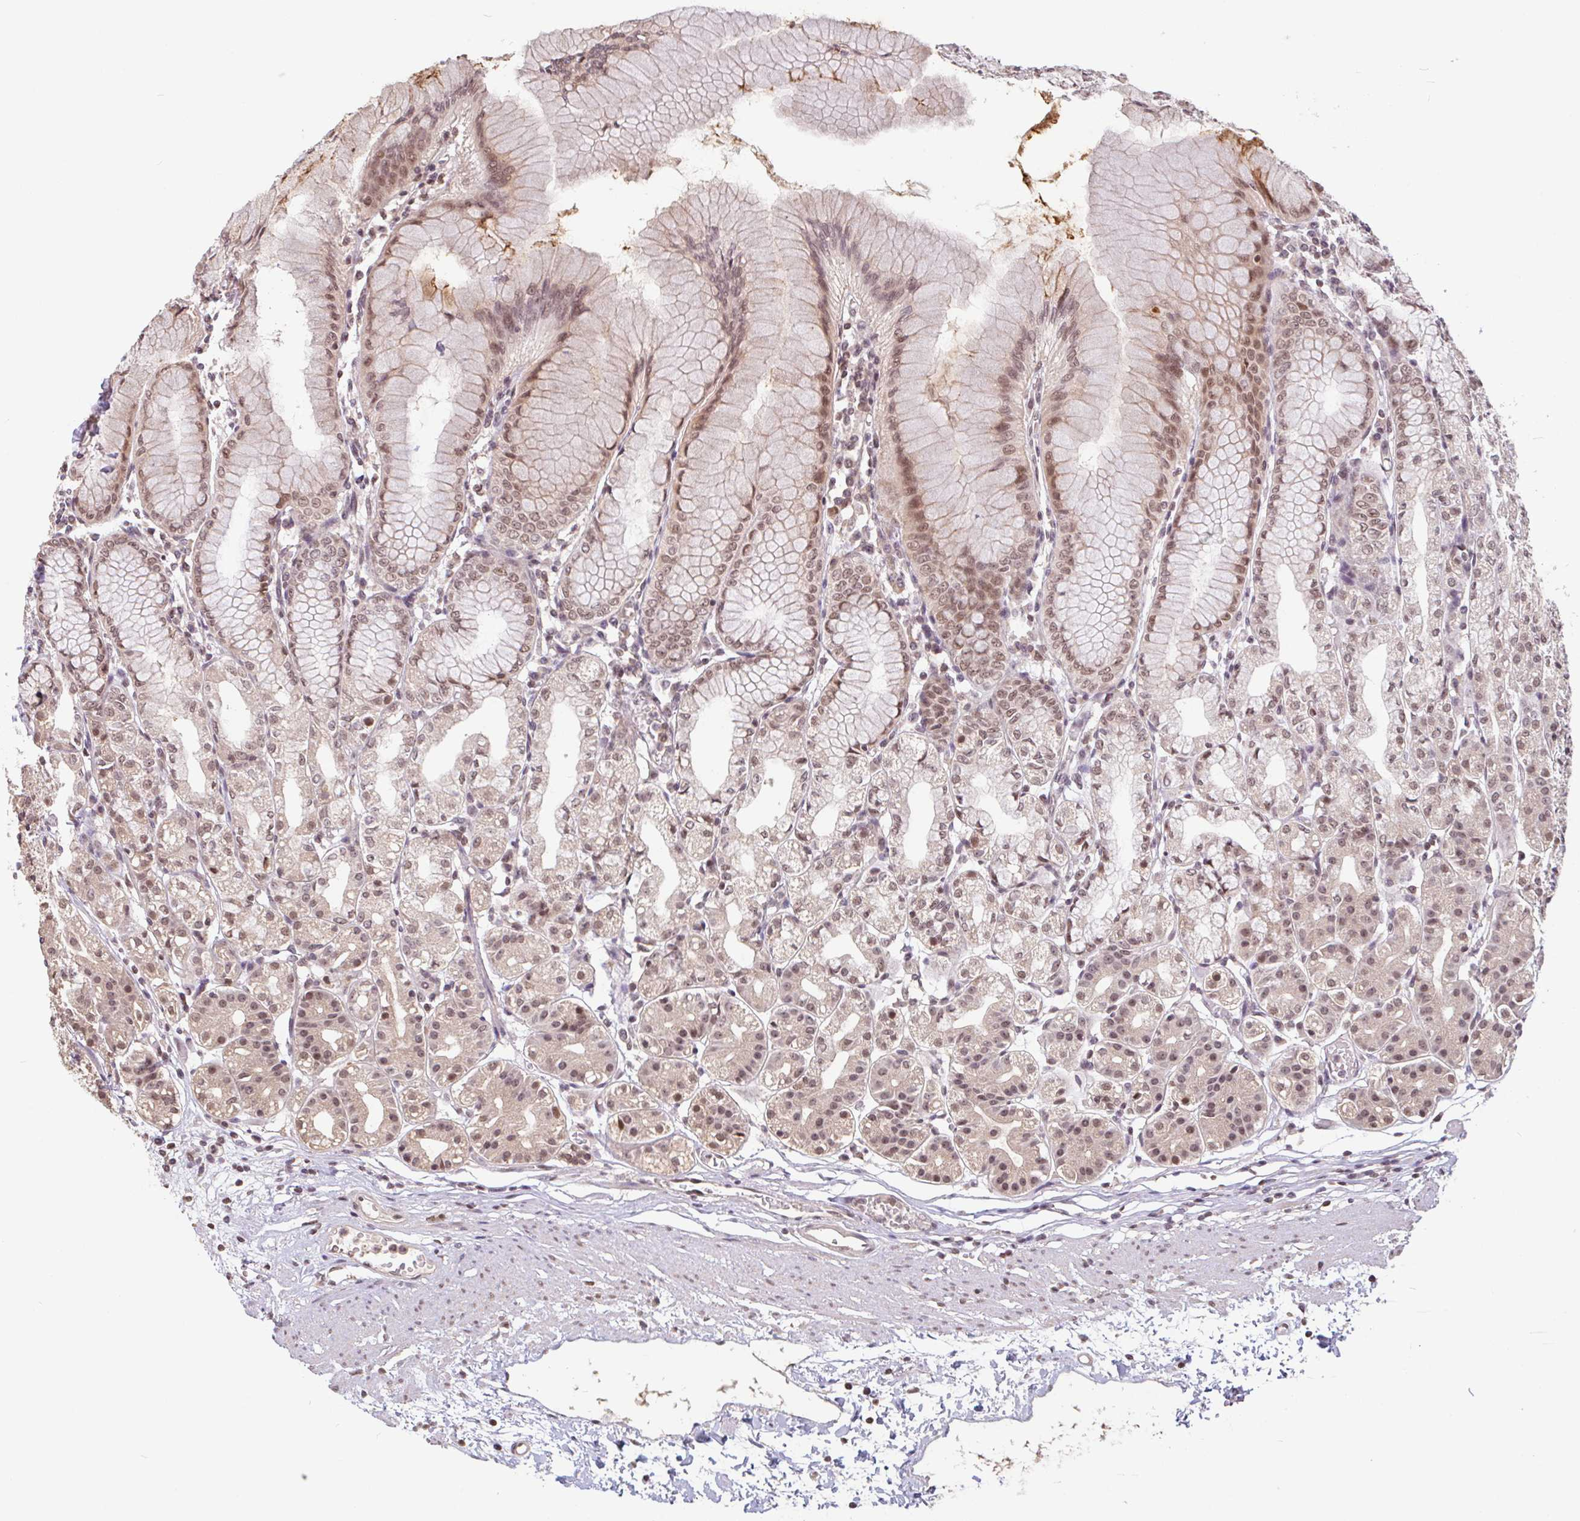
{"staining": {"intensity": "moderate", "quantity": "25%-75%", "location": "nuclear"}, "tissue": "stomach", "cell_type": "Glandular cells", "image_type": "normal", "snomed": [{"axis": "morphology", "description": "Normal tissue, NOS"}, {"axis": "topography", "description": "Stomach"}], "caption": "Human stomach stained with a brown dye reveals moderate nuclear positive positivity in approximately 25%-75% of glandular cells.", "gene": "DR1", "patient": {"sex": "female", "age": 57}}